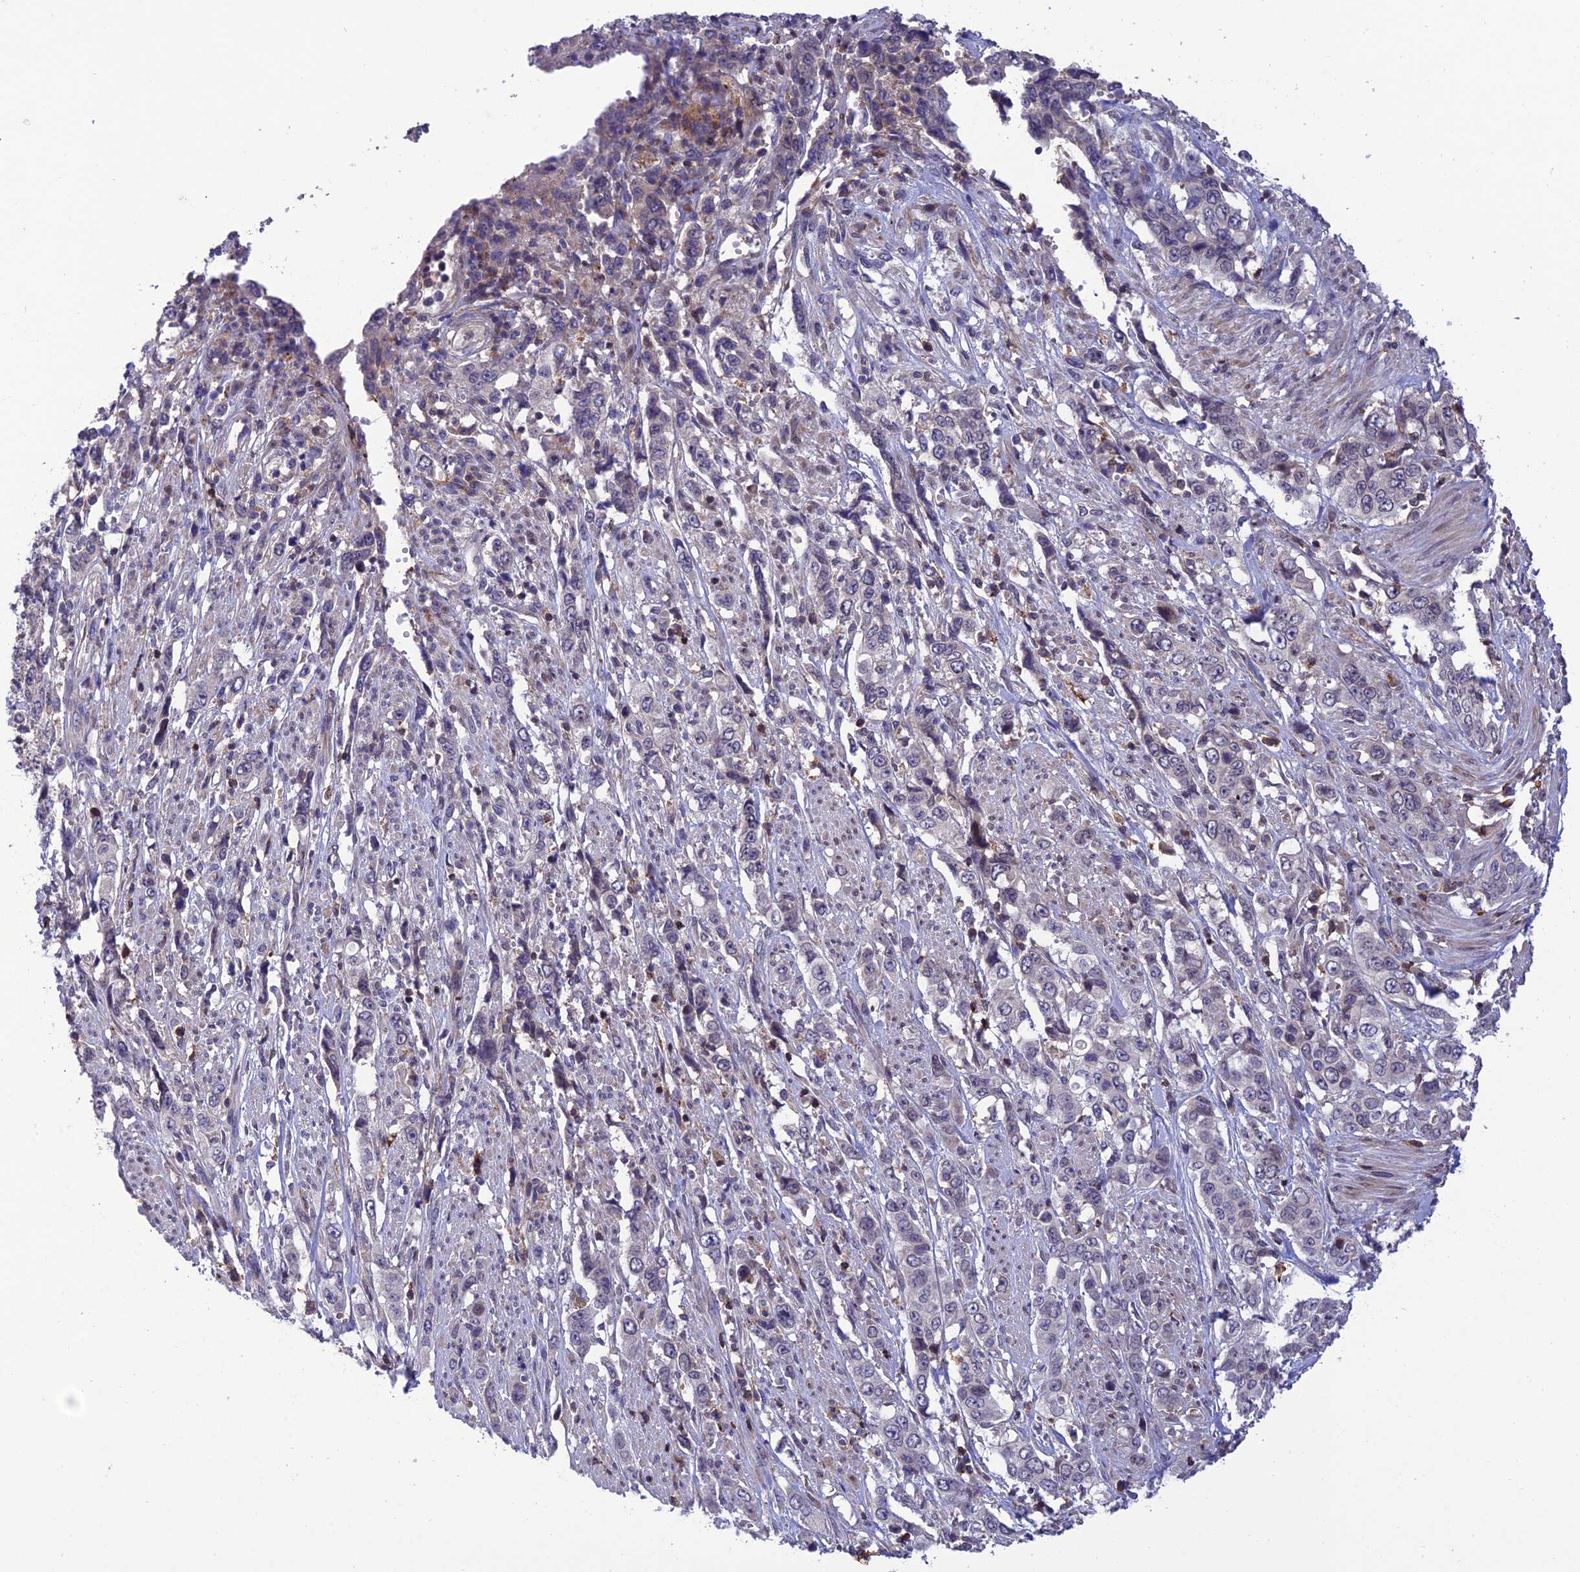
{"staining": {"intensity": "negative", "quantity": "none", "location": "none"}, "tissue": "stomach cancer", "cell_type": "Tumor cells", "image_type": "cancer", "snomed": [{"axis": "morphology", "description": "Adenocarcinoma, NOS"}, {"axis": "topography", "description": "Stomach, upper"}], "caption": "Protein analysis of stomach cancer (adenocarcinoma) exhibits no significant positivity in tumor cells.", "gene": "FAM76A", "patient": {"sex": "male", "age": 62}}